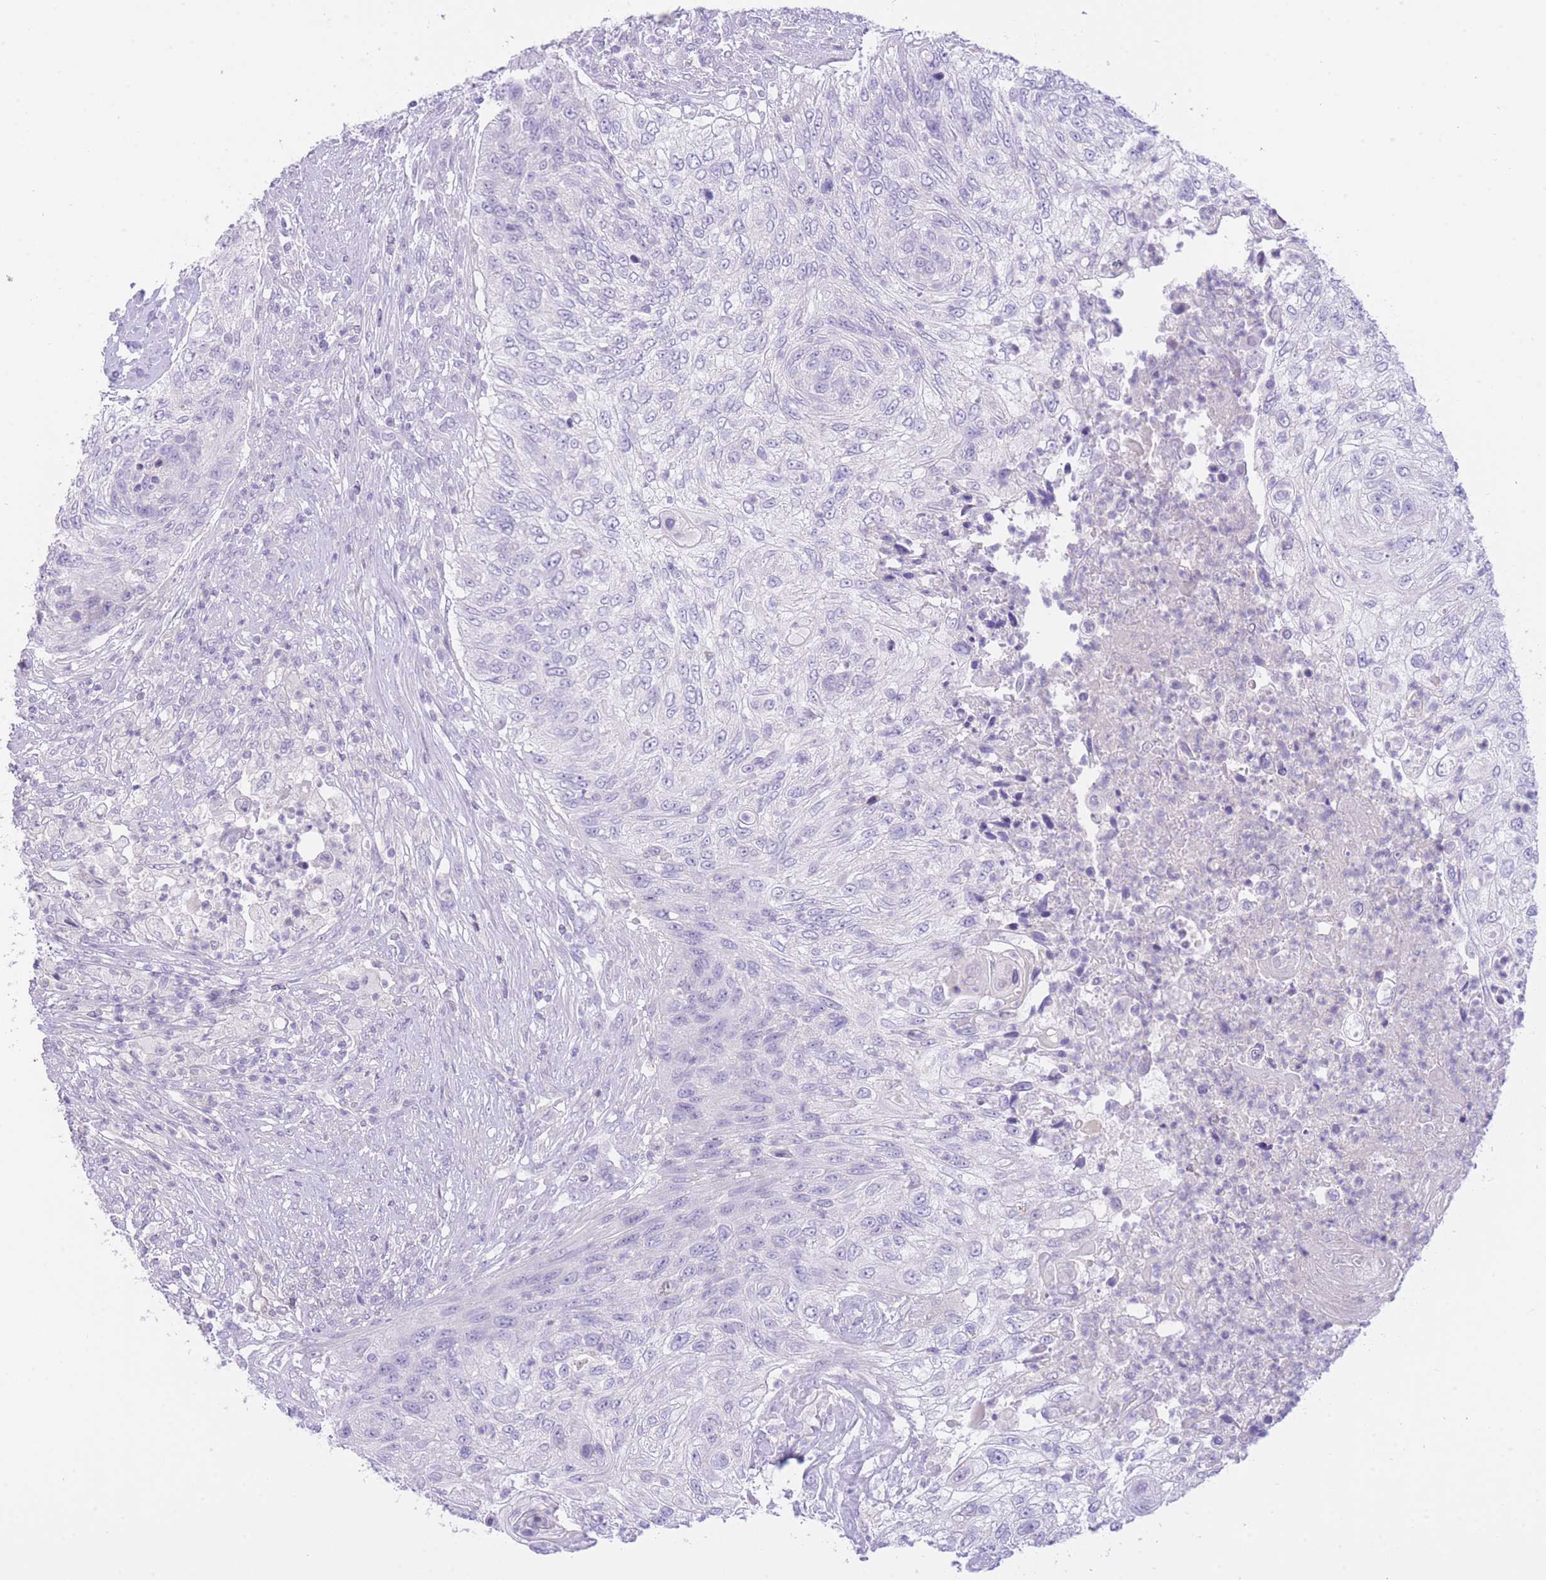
{"staining": {"intensity": "negative", "quantity": "none", "location": "none"}, "tissue": "urothelial cancer", "cell_type": "Tumor cells", "image_type": "cancer", "snomed": [{"axis": "morphology", "description": "Urothelial carcinoma, High grade"}, {"axis": "topography", "description": "Urinary bladder"}], "caption": "Urothelial cancer was stained to show a protein in brown. There is no significant expression in tumor cells.", "gene": "ZNF212", "patient": {"sex": "female", "age": 60}}